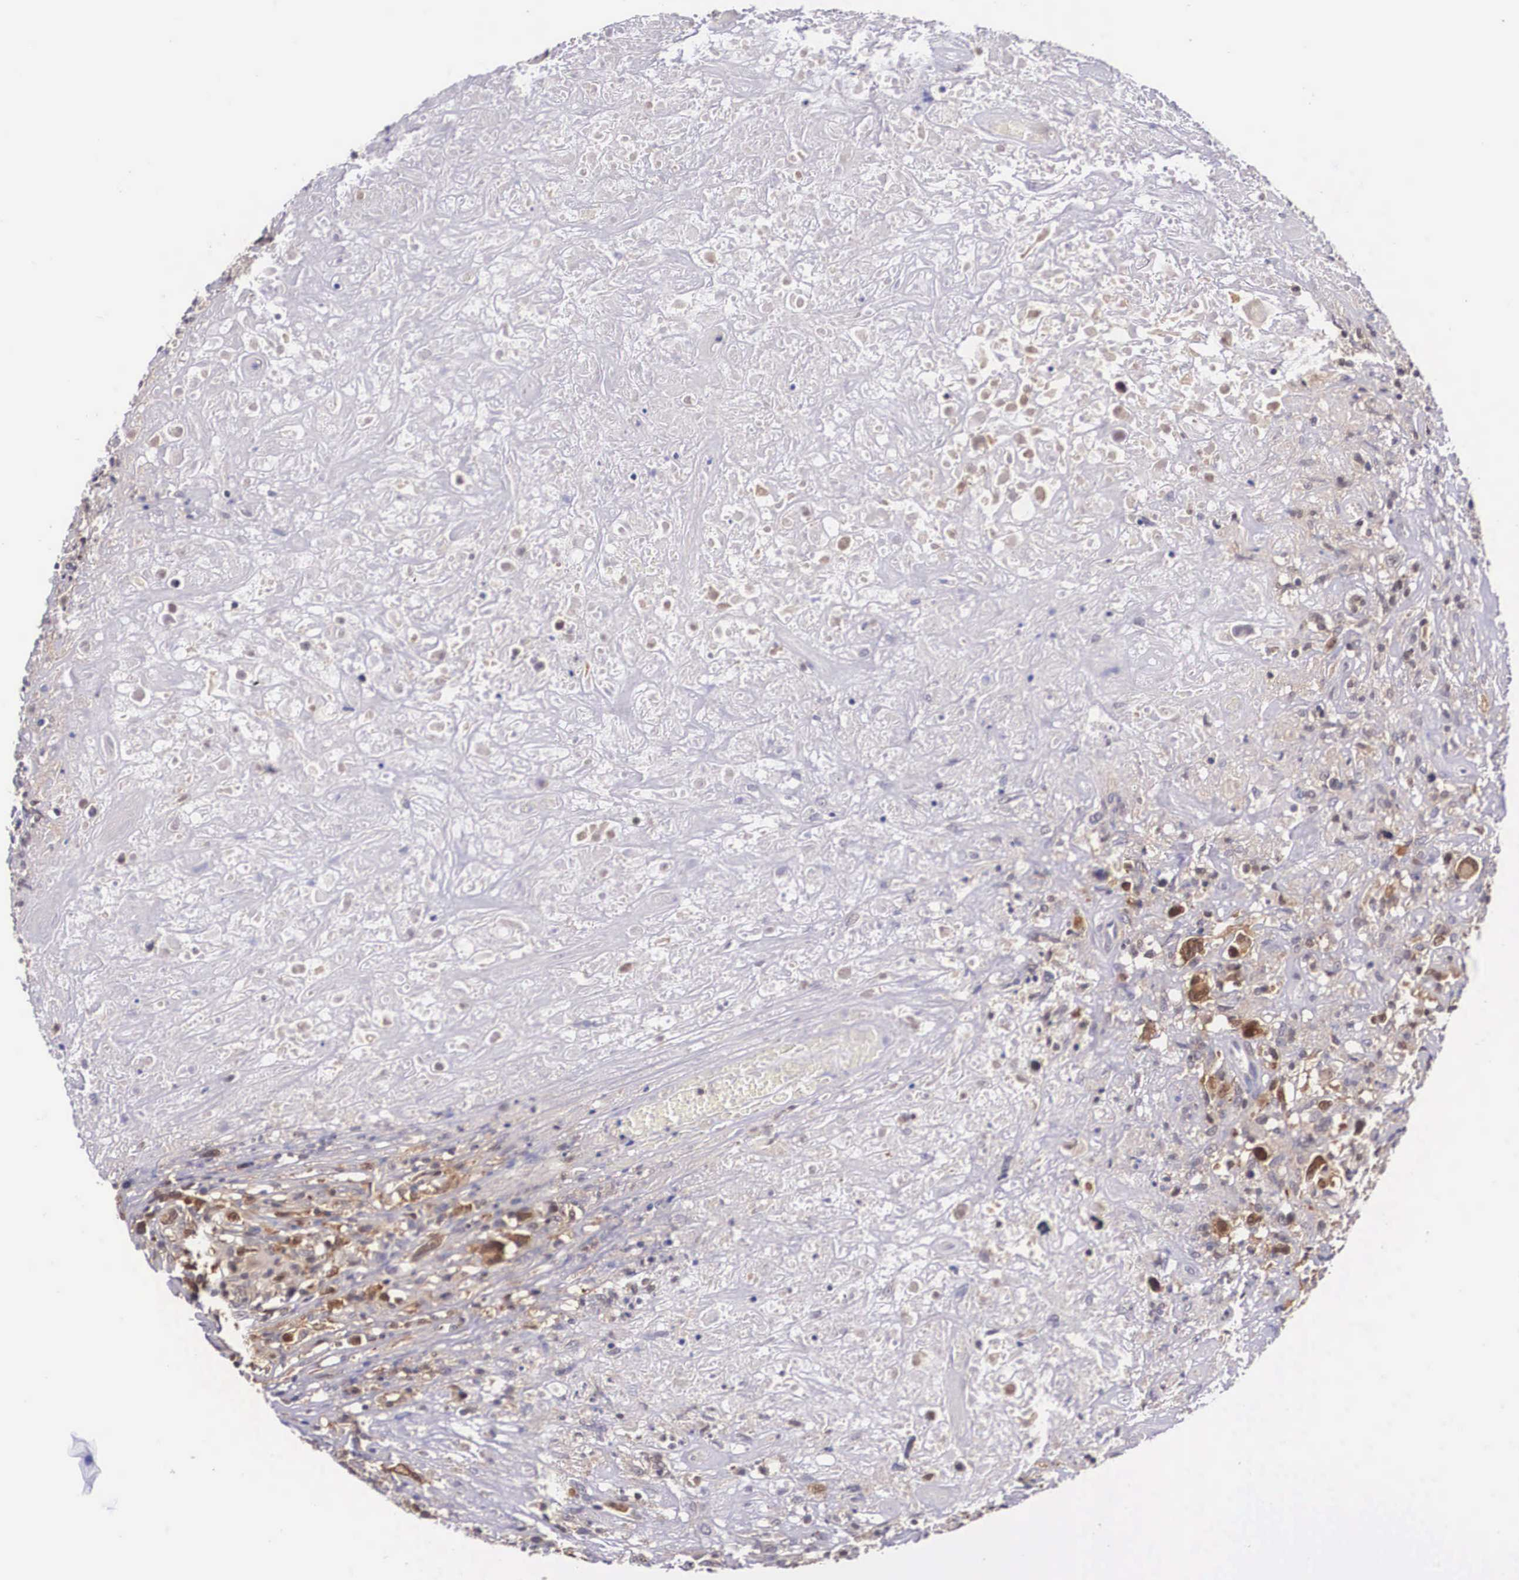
{"staining": {"intensity": "moderate", "quantity": "<25%", "location": "cytoplasmic/membranous"}, "tissue": "lymphoma", "cell_type": "Tumor cells", "image_type": "cancer", "snomed": [{"axis": "morphology", "description": "Hodgkin's disease, NOS"}, {"axis": "topography", "description": "Lymph node"}], "caption": "Lymphoma stained with DAB immunohistochemistry shows low levels of moderate cytoplasmic/membranous staining in approximately <25% of tumor cells.", "gene": "IGBP1", "patient": {"sex": "male", "age": 46}}